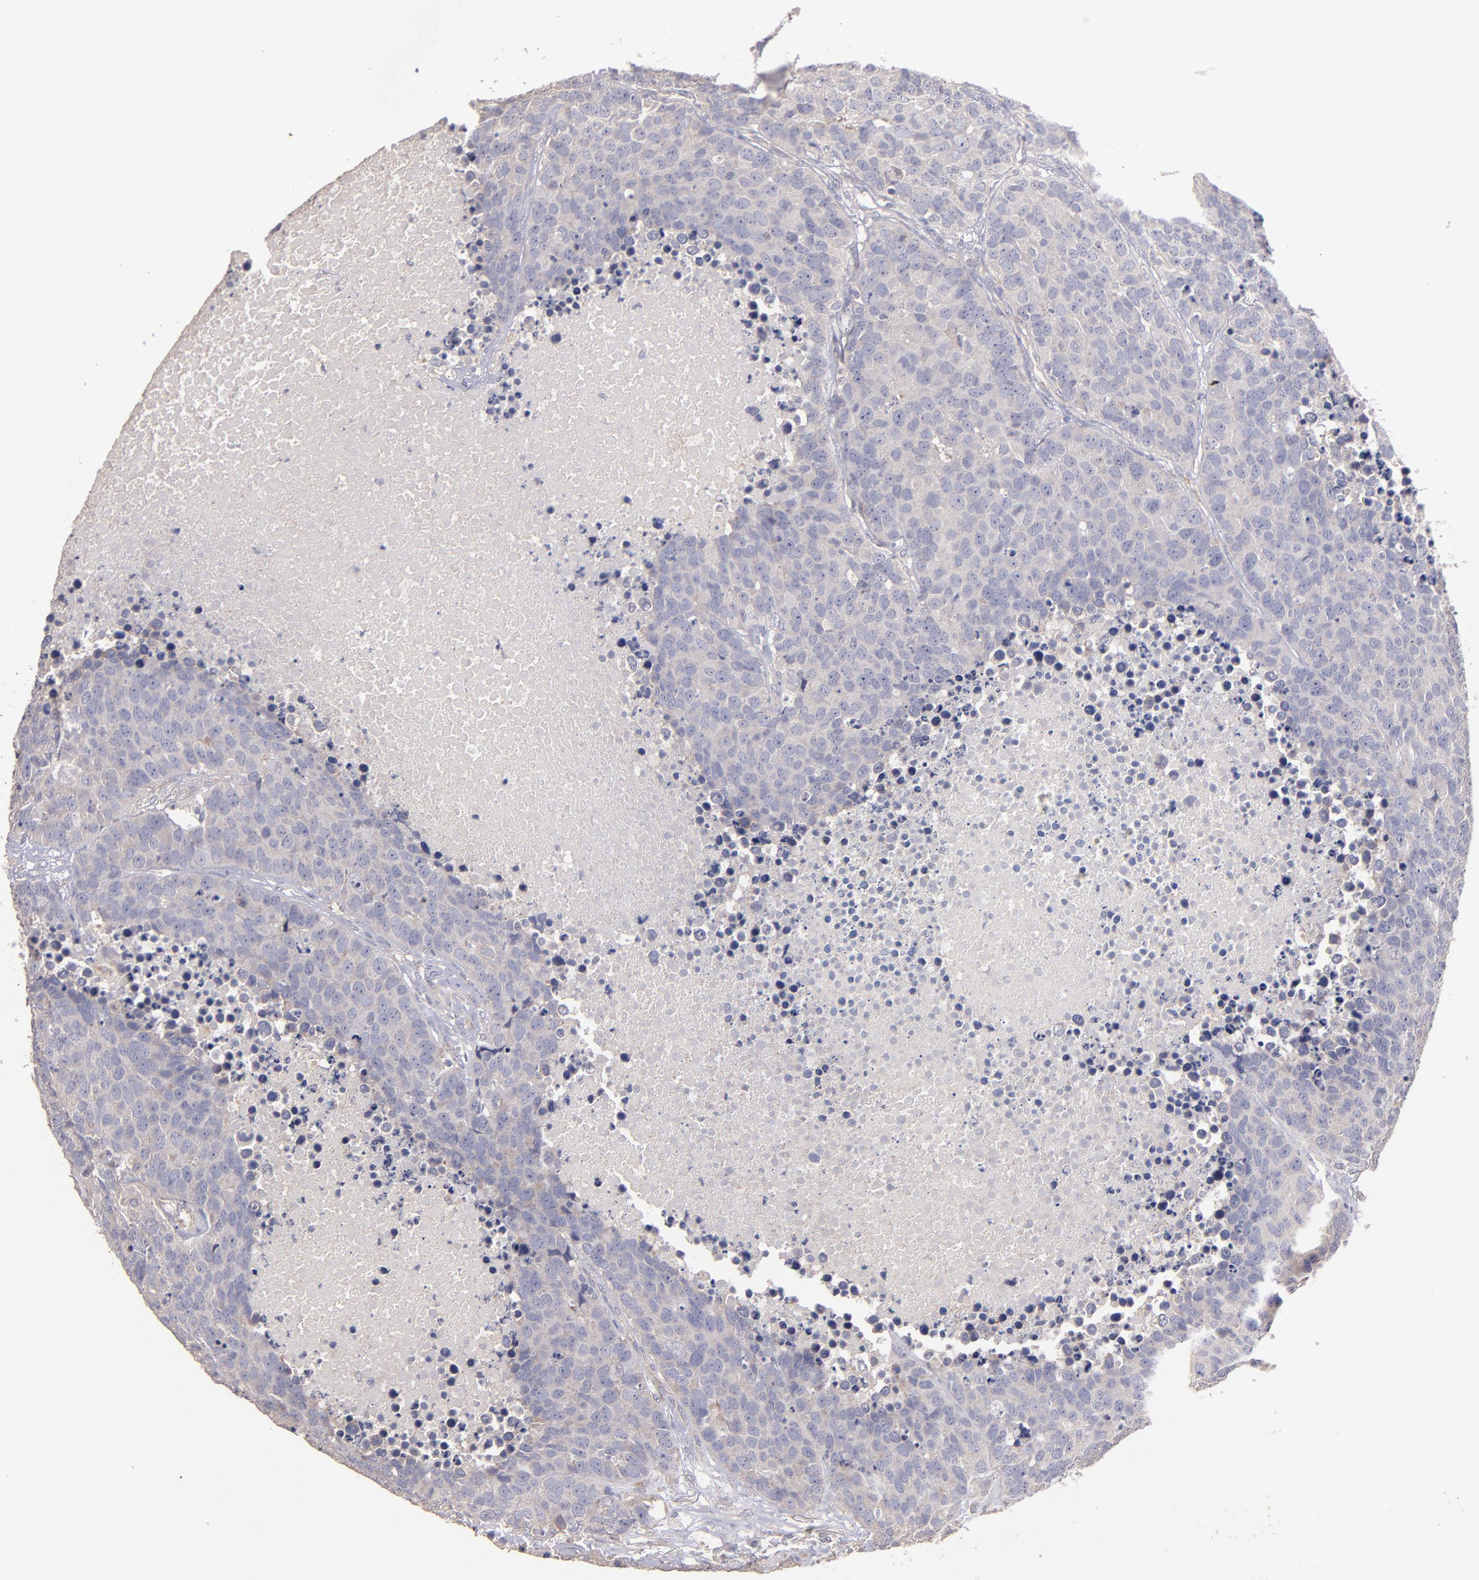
{"staining": {"intensity": "weak", "quantity": ">75%", "location": "cytoplasmic/membranous"}, "tissue": "carcinoid", "cell_type": "Tumor cells", "image_type": "cancer", "snomed": [{"axis": "morphology", "description": "Carcinoid, malignant, NOS"}, {"axis": "topography", "description": "Lung"}], "caption": "Malignant carcinoid stained for a protein (brown) reveals weak cytoplasmic/membranous positive staining in approximately >75% of tumor cells.", "gene": "MAGEE1", "patient": {"sex": "male", "age": 60}}